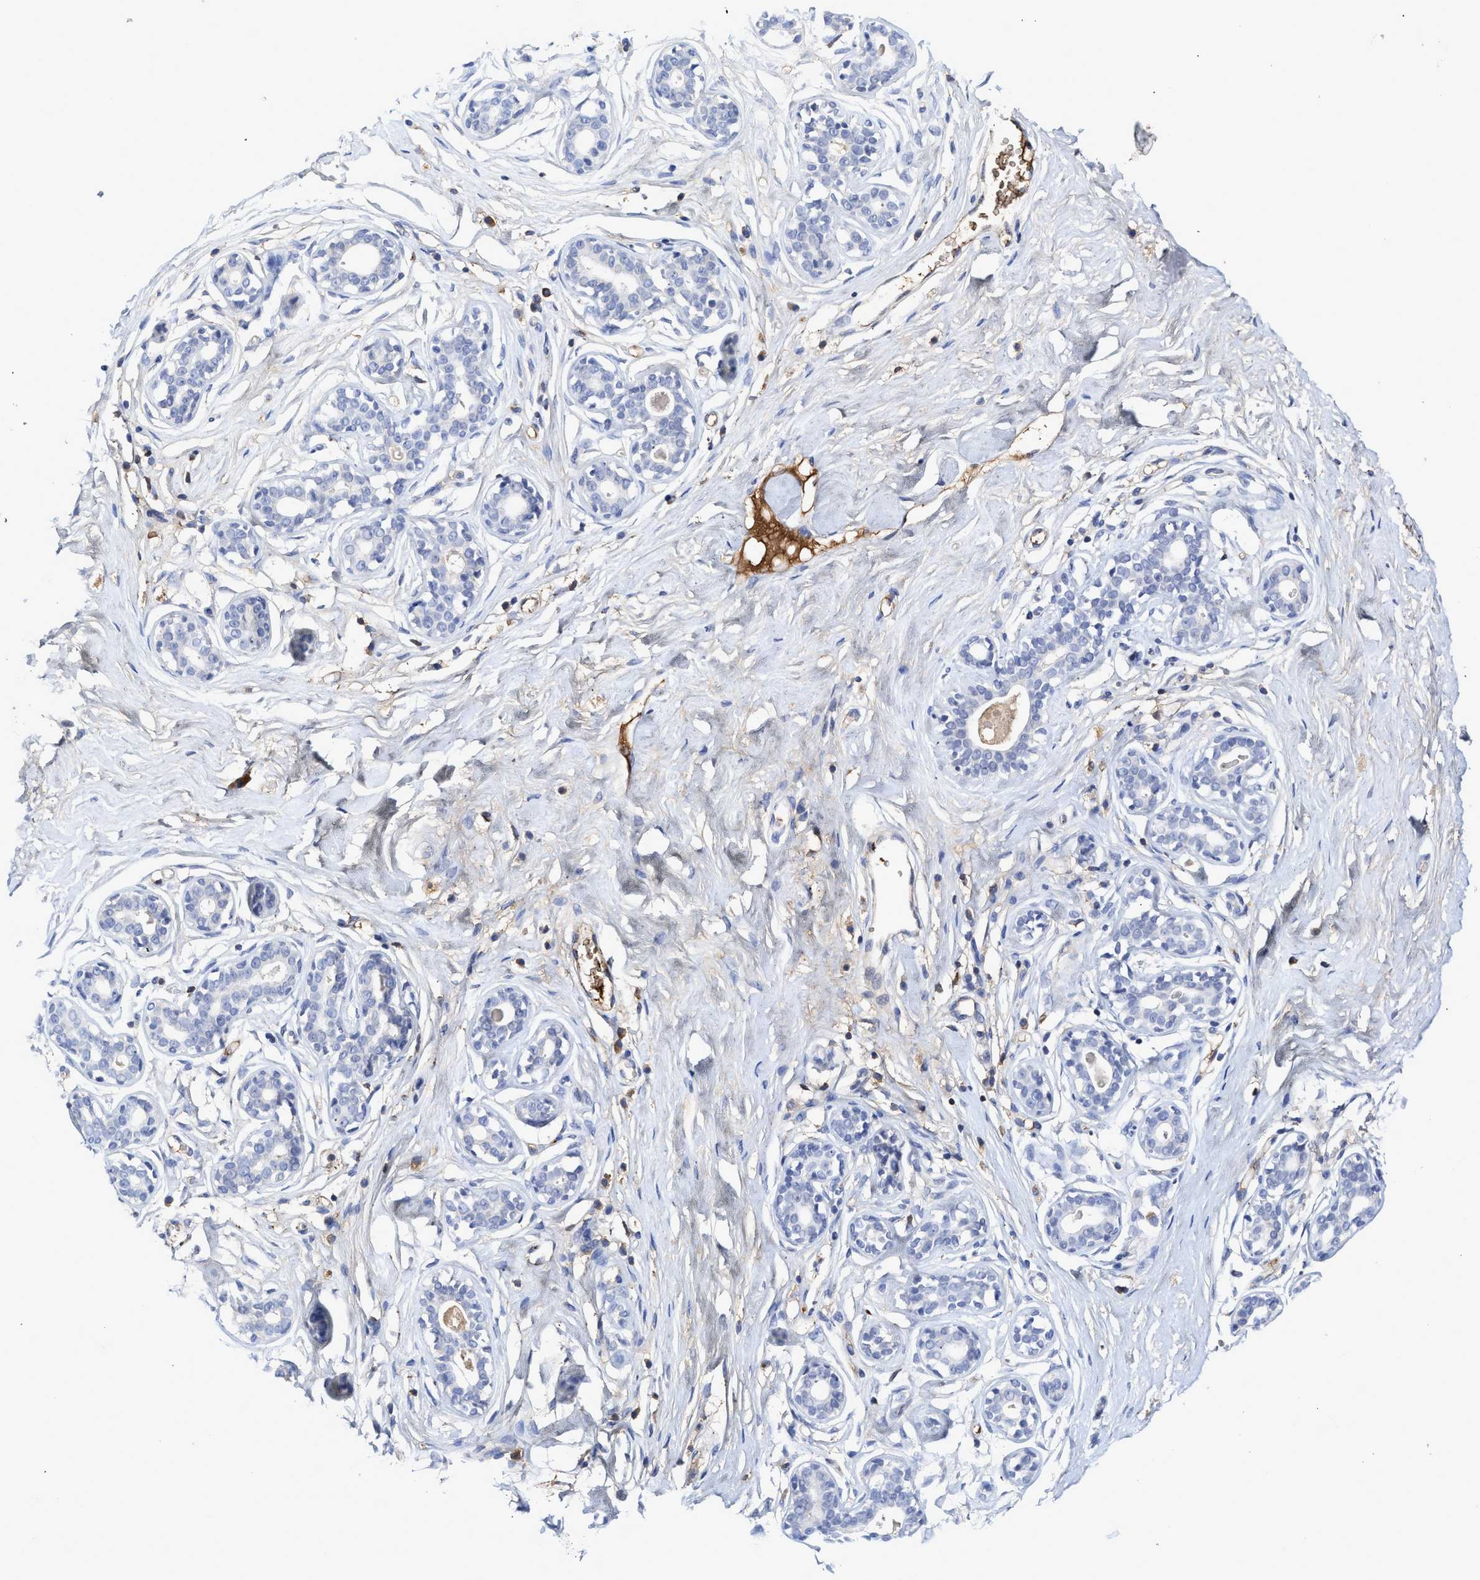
{"staining": {"intensity": "negative", "quantity": "none", "location": "none"}, "tissue": "breast", "cell_type": "Adipocytes", "image_type": "normal", "snomed": [{"axis": "morphology", "description": "Normal tissue, NOS"}, {"axis": "topography", "description": "Breast"}], "caption": "The immunohistochemistry histopathology image has no significant positivity in adipocytes of breast.", "gene": "C2", "patient": {"sex": "female", "age": 23}}